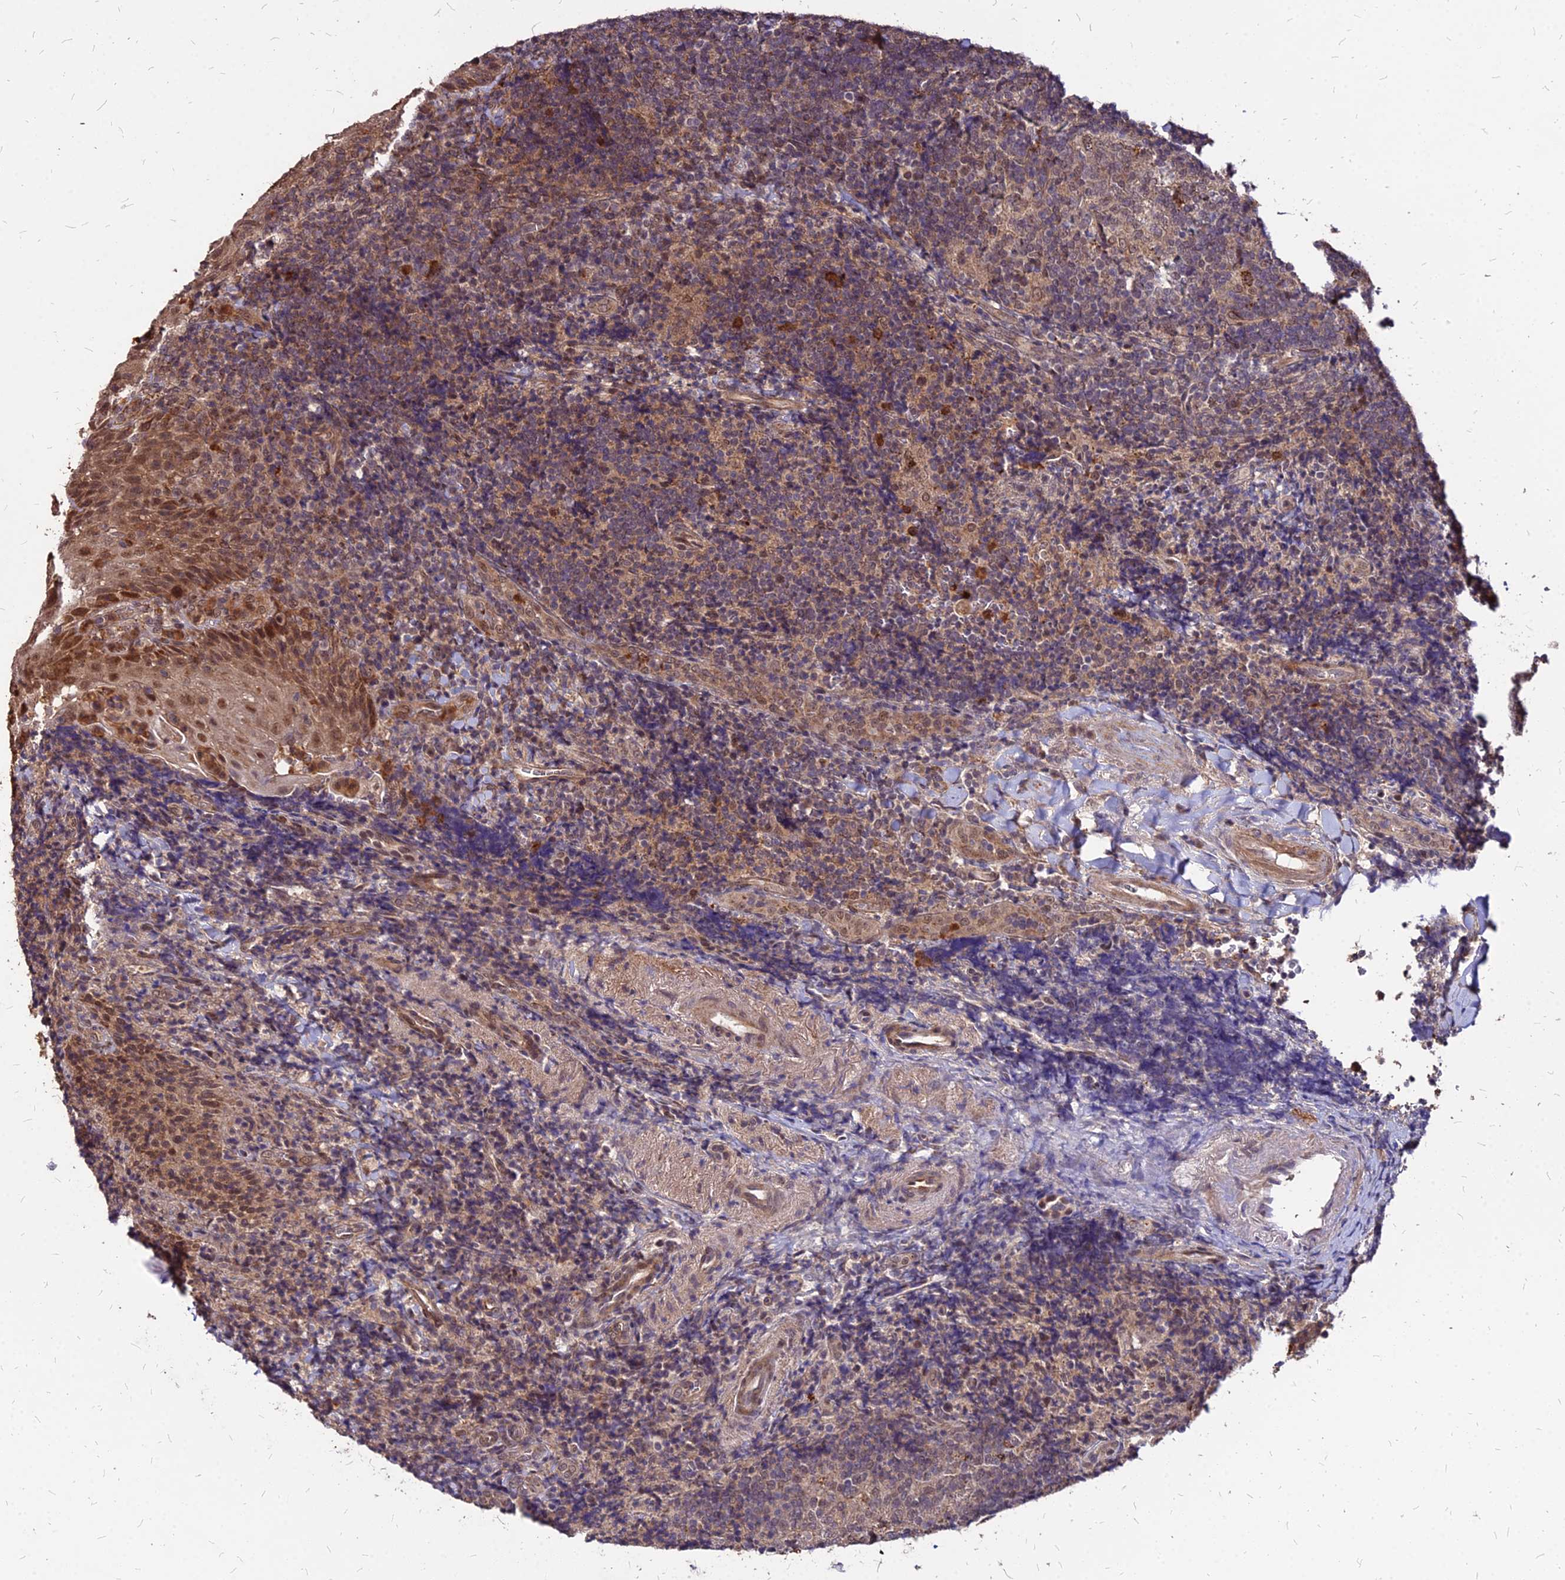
{"staining": {"intensity": "weak", "quantity": "25%-75%", "location": "cytoplasmic/membranous,nuclear"}, "tissue": "tonsil", "cell_type": "Germinal center cells", "image_type": "normal", "snomed": [{"axis": "morphology", "description": "Normal tissue, NOS"}, {"axis": "topography", "description": "Tonsil"}], "caption": "The histopathology image shows staining of unremarkable tonsil, revealing weak cytoplasmic/membranous,nuclear protein staining (brown color) within germinal center cells. The protein of interest is shown in brown color, while the nuclei are stained blue.", "gene": "APBA3", "patient": {"sex": "male", "age": 37}}